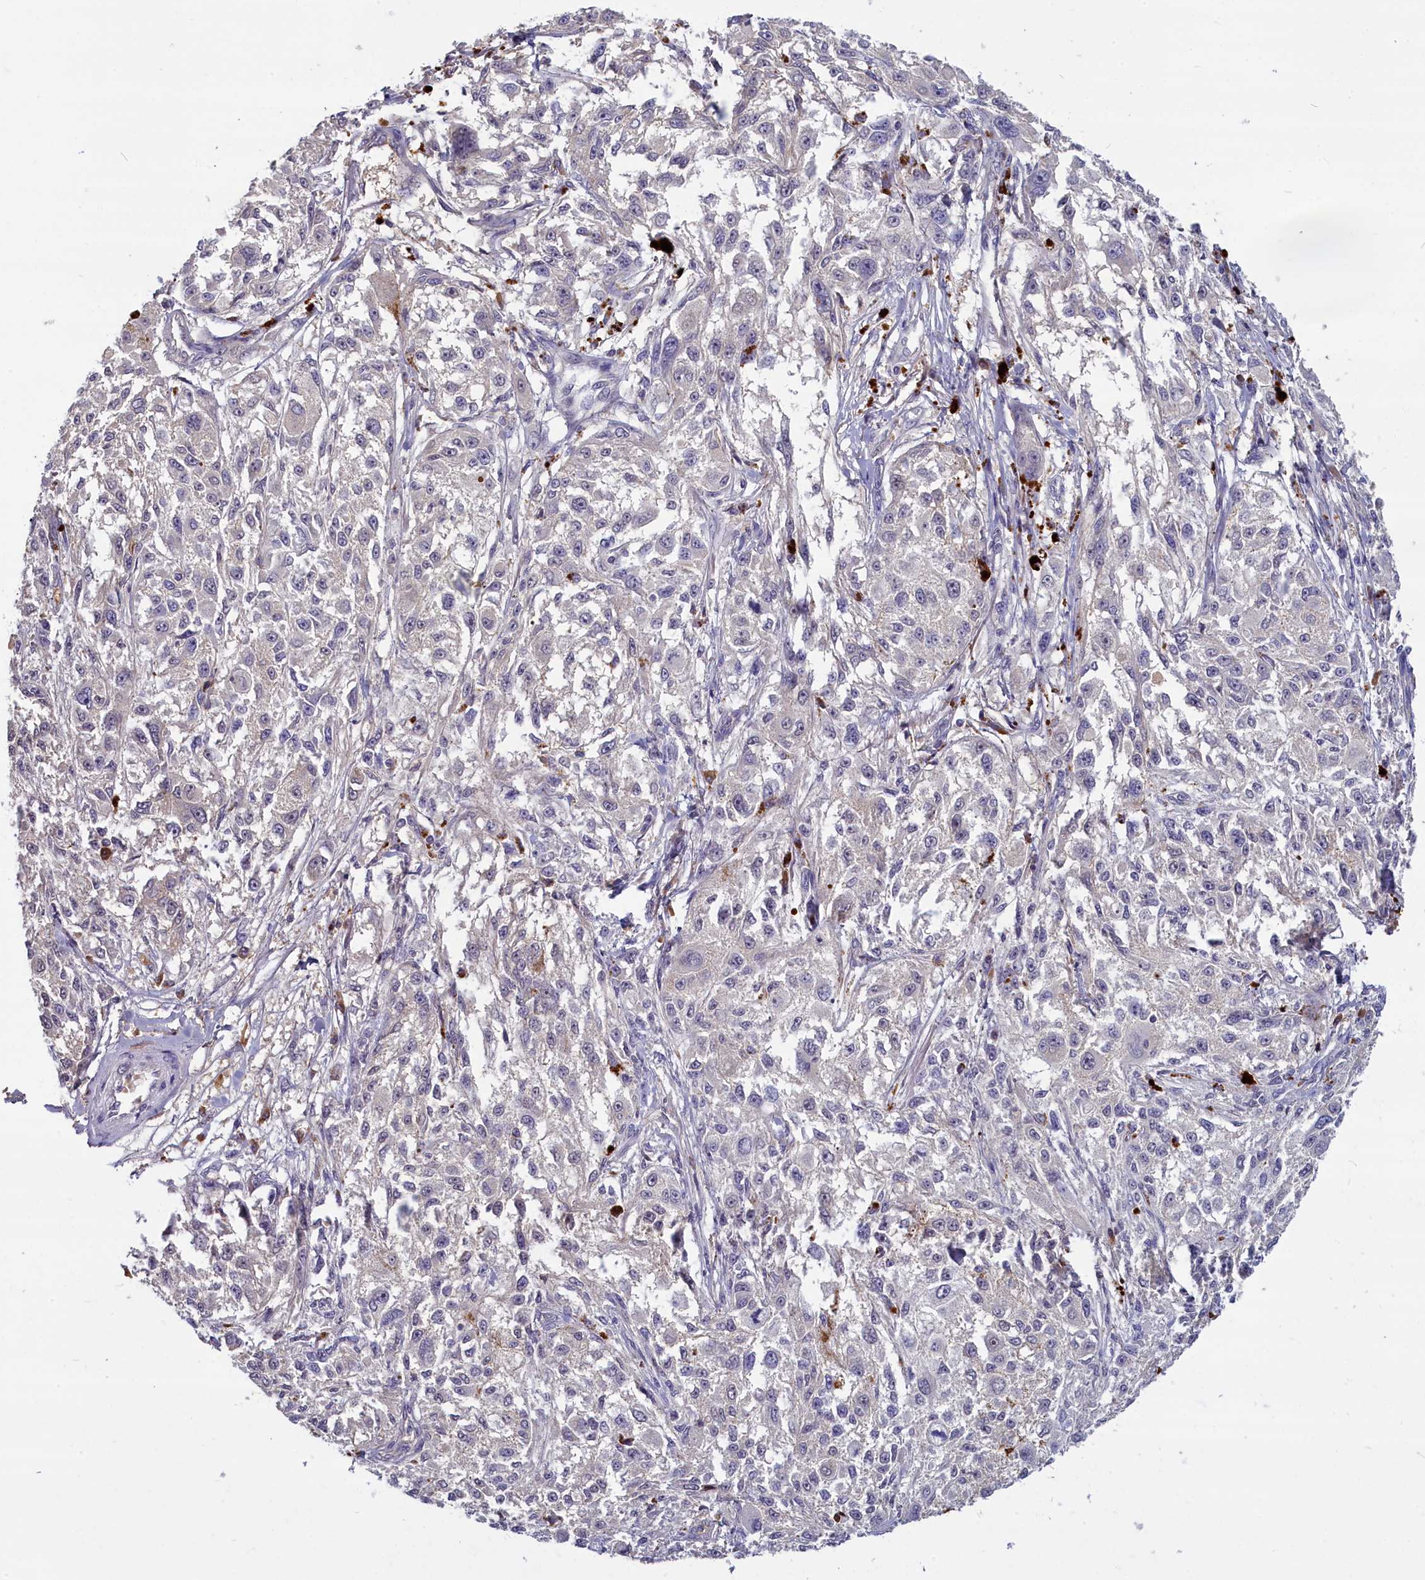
{"staining": {"intensity": "negative", "quantity": "none", "location": "none"}, "tissue": "melanoma", "cell_type": "Tumor cells", "image_type": "cancer", "snomed": [{"axis": "morphology", "description": "Necrosis, NOS"}, {"axis": "morphology", "description": "Malignant melanoma, NOS"}, {"axis": "topography", "description": "Skin"}], "caption": "Immunohistochemistry (IHC) of human melanoma reveals no positivity in tumor cells.", "gene": "SV2C", "patient": {"sex": "female", "age": 87}}